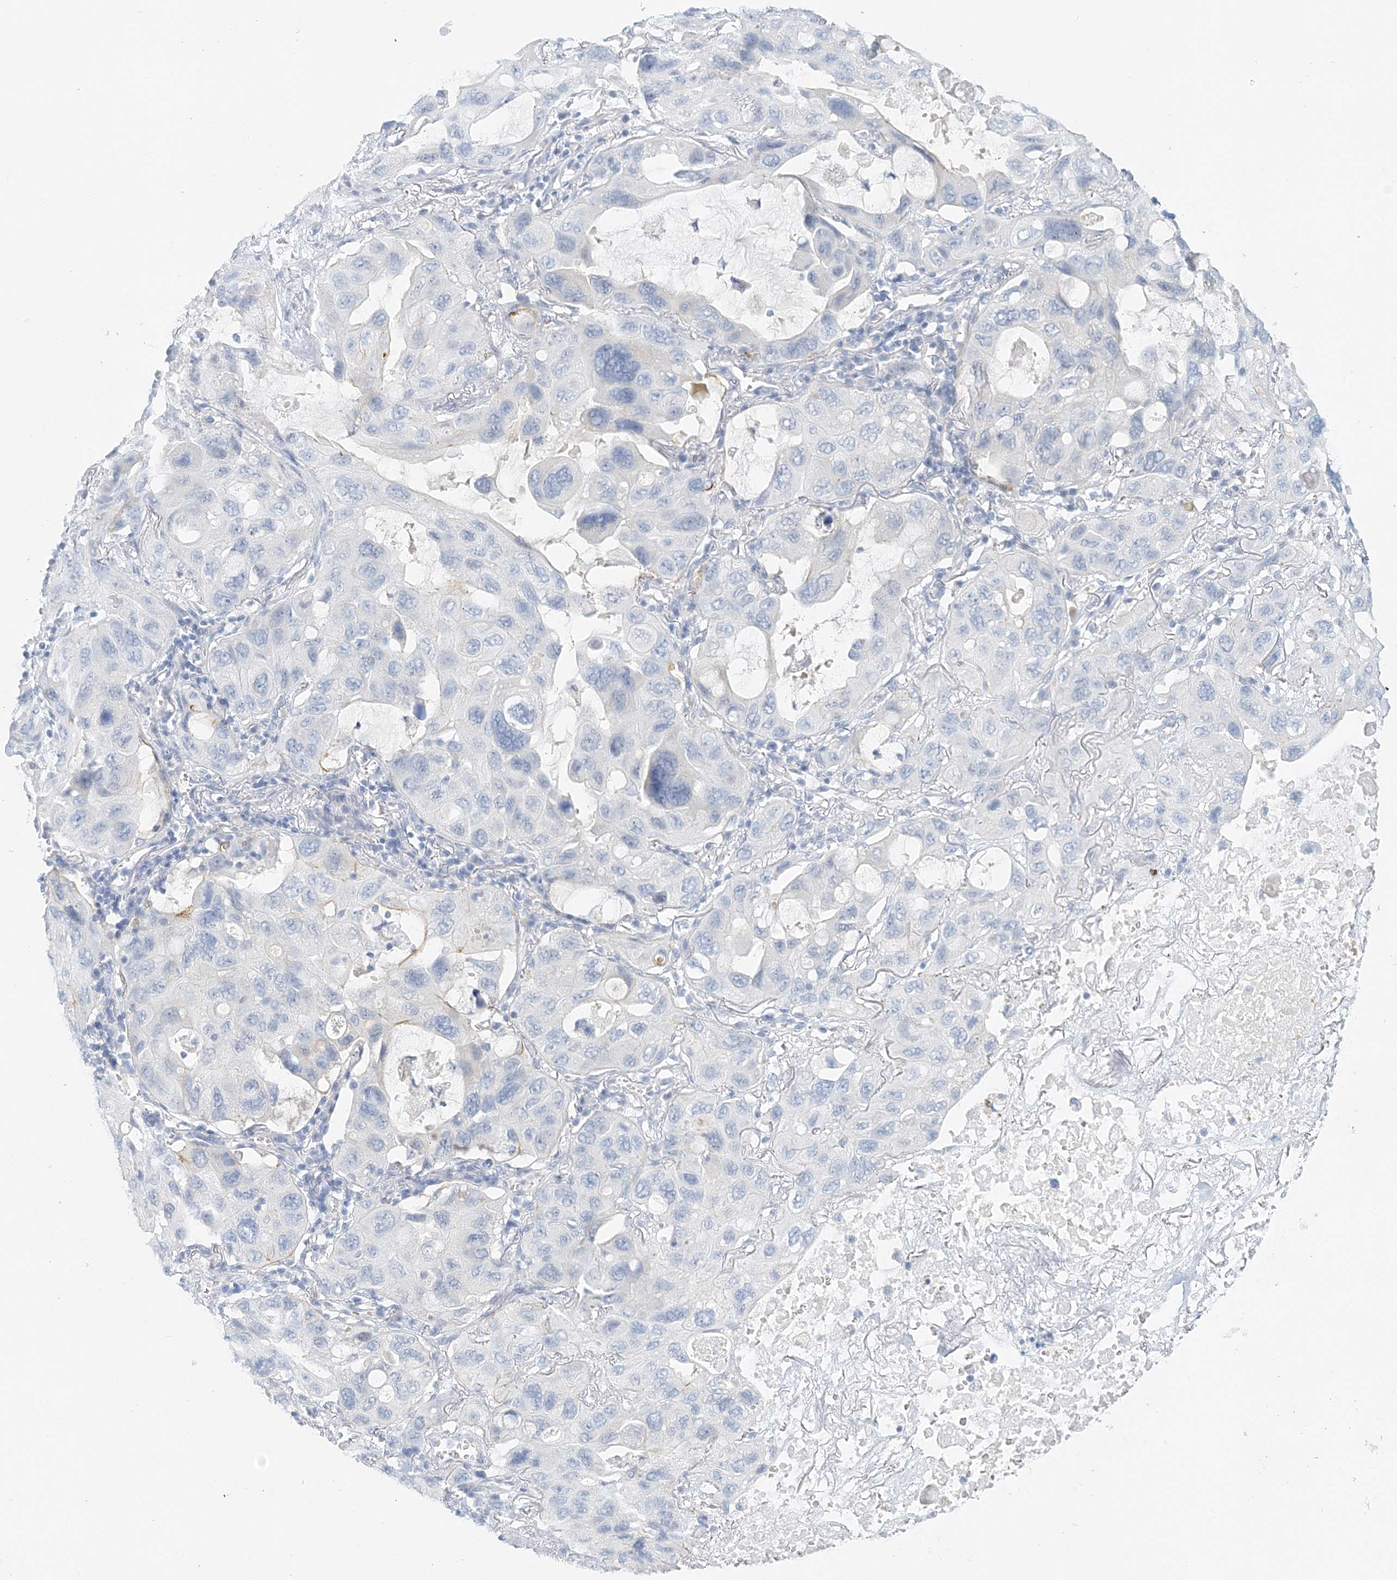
{"staining": {"intensity": "negative", "quantity": "none", "location": "none"}, "tissue": "lung cancer", "cell_type": "Tumor cells", "image_type": "cancer", "snomed": [{"axis": "morphology", "description": "Squamous cell carcinoma, NOS"}, {"axis": "topography", "description": "Lung"}], "caption": "DAB immunohistochemical staining of human squamous cell carcinoma (lung) exhibits no significant staining in tumor cells. (DAB (3,3'-diaminobenzidine) immunohistochemistry (IHC) with hematoxylin counter stain).", "gene": "VILL", "patient": {"sex": "female", "age": 73}}